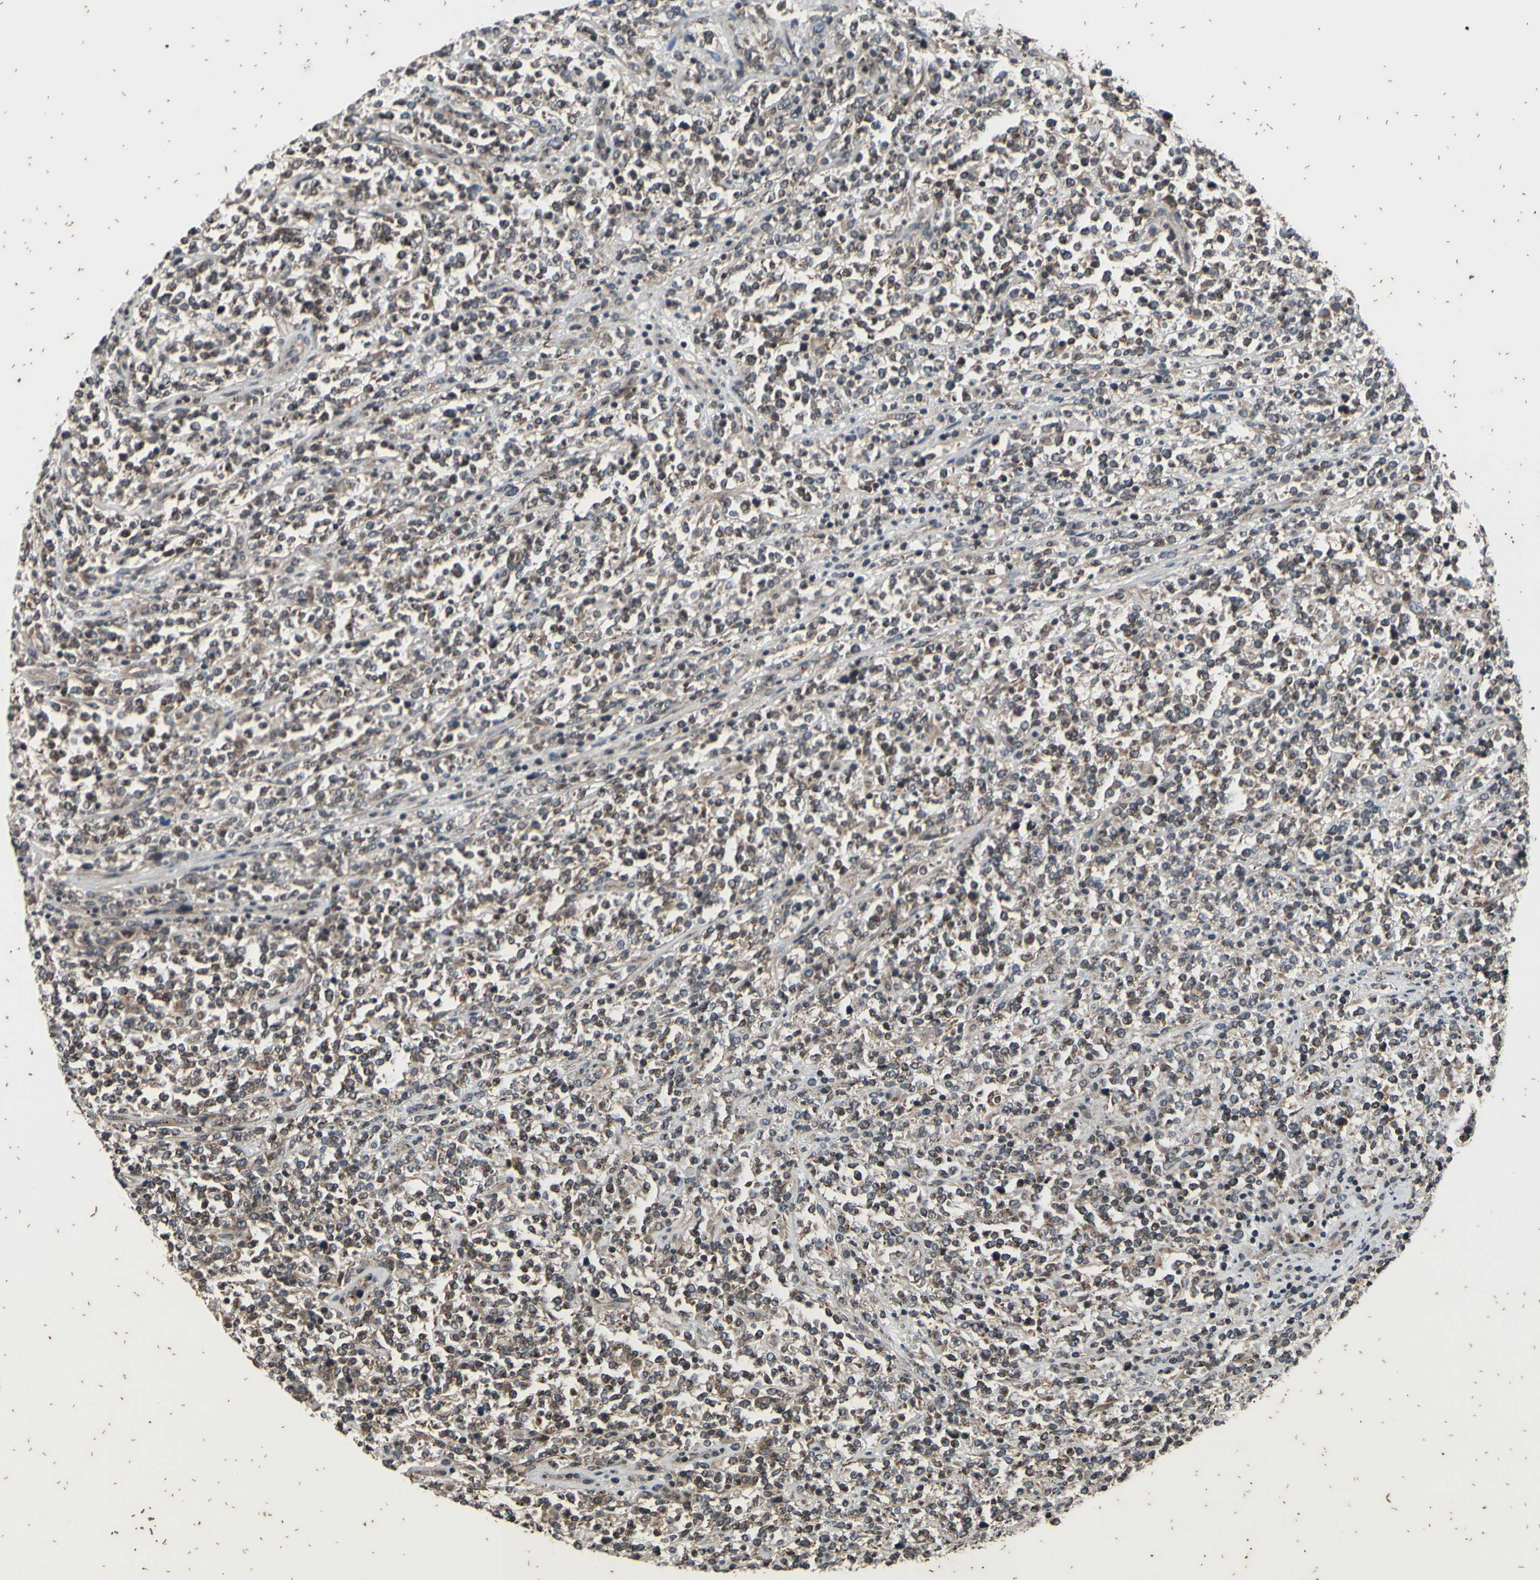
{"staining": {"intensity": "weak", "quantity": "25%-75%", "location": "cytoplasmic/membranous"}, "tissue": "lymphoma", "cell_type": "Tumor cells", "image_type": "cancer", "snomed": [{"axis": "morphology", "description": "Malignant lymphoma, non-Hodgkin's type, High grade"}, {"axis": "topography", "description": "Soft tissue"}], "caption": "High-power microscopy captured an IHC image of malignant lymphoma, non-Hodgkin's type (high-grade), revealing weak cytoplasmic/membranous staining in approximately 25%-75% of tumor cells.", "gene": "MBTPS2", "patient": {"sex": "male", "age": 18}}